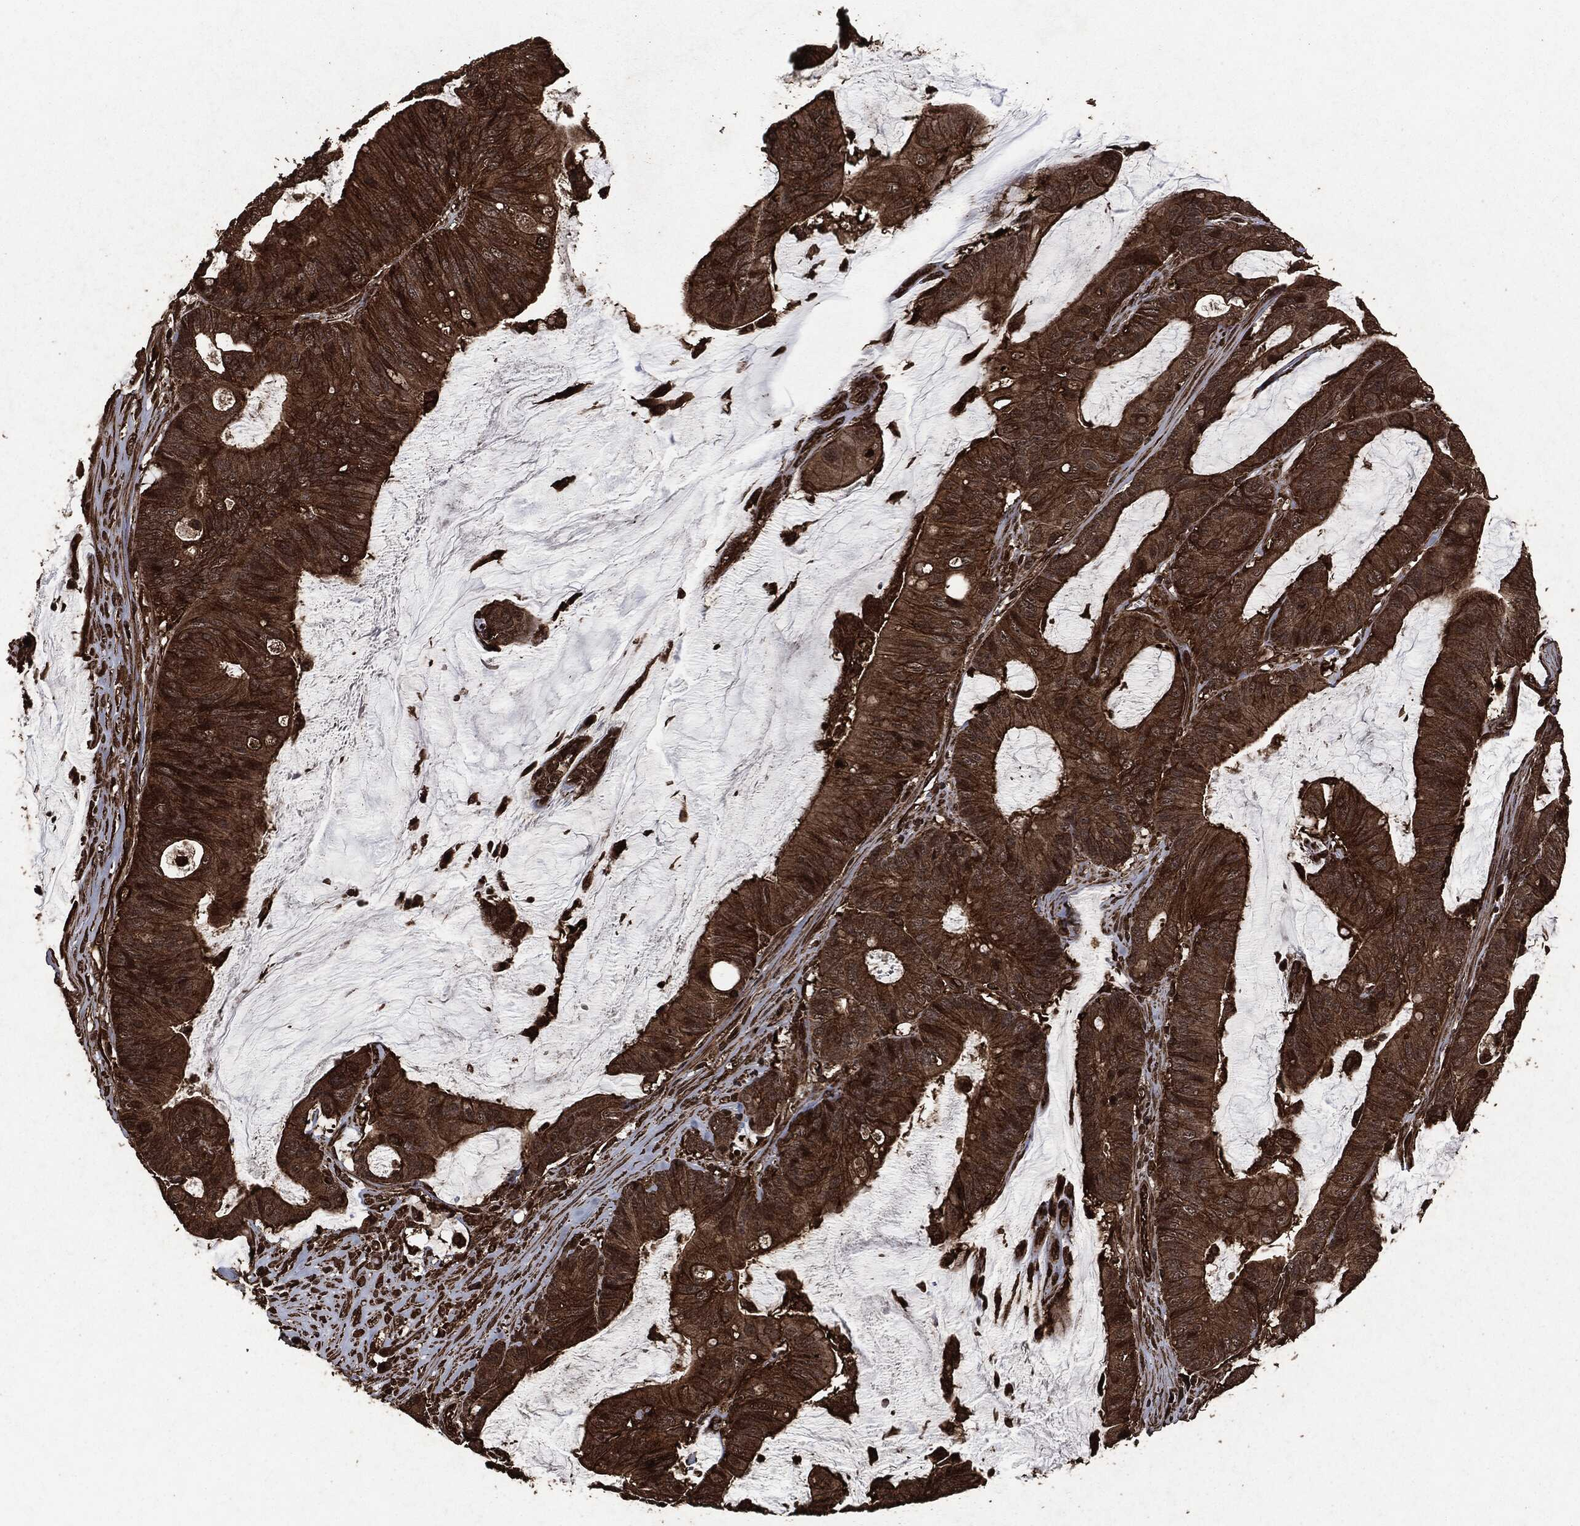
{"staining": {"intensity": "strong", "quantity": ">75%", "location": "cytoplasmic/membranous"}, "tissue": "colorectal cancer", "cell_type": "Tumor cells", "image_type": "cancer", "snomed": [{"axis": "morphology", "description": "Adenocarcinoma, NOS"}, {"axis": "topography", "description": "Colon"}], "caption": "Colorectal cancer (adenocarcinoma) stained for a protein (brown) reveals strong cytoplasmic/membranous positive expression in about >75% of tumor cells.", "gene": "HRAS", "patient": {"sex": "female", "age": 69}}